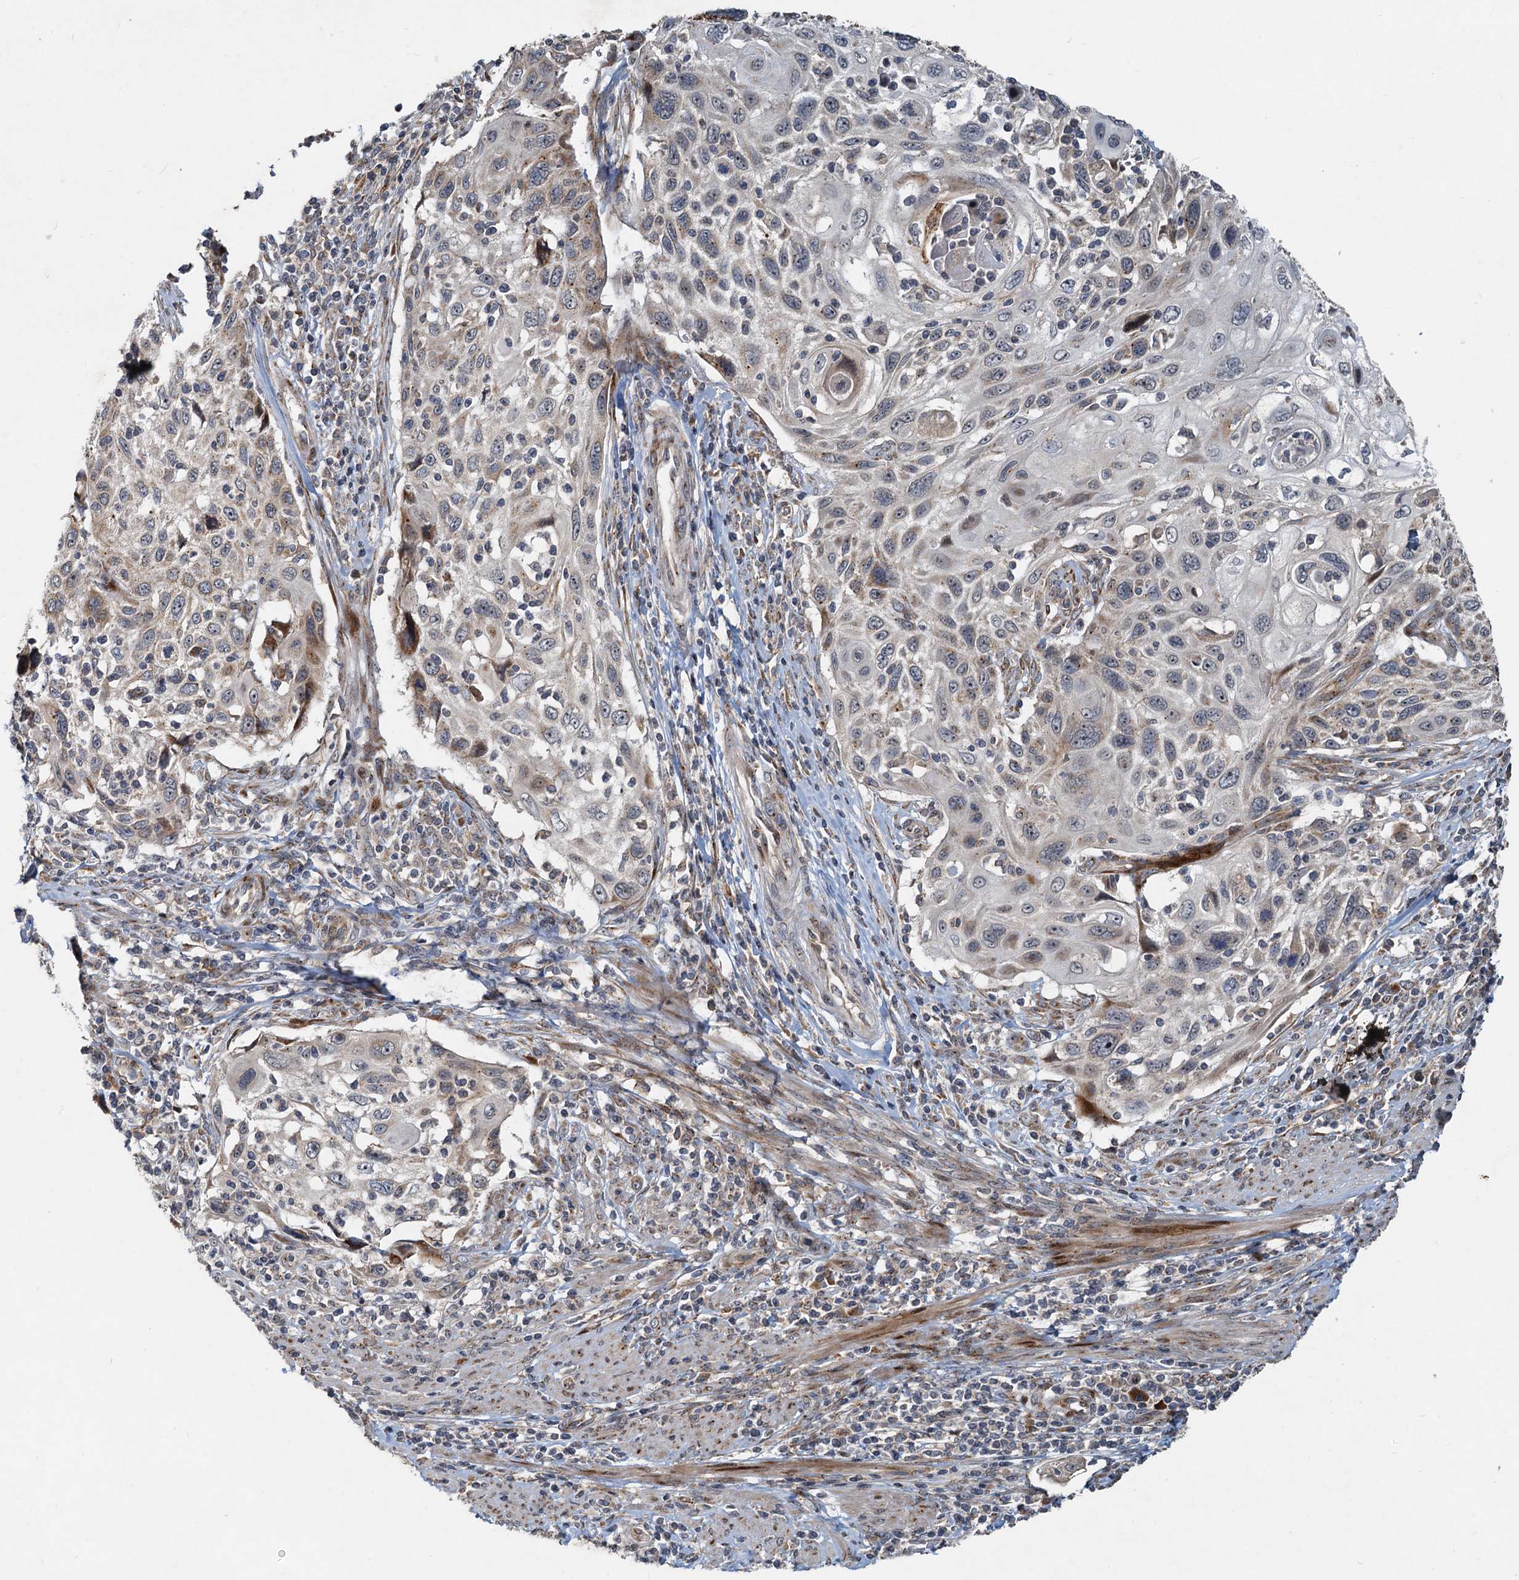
{"staining": {"intensity": "moderate", "quantity": "<25%", "location": "cytoplasmic/membranous"}, "tissue": "cervical cancer", "cell_type": "Tumor cells", "image_type": "cancer", "snomed": [{"axis": "morphology", "description": "Squamous cell carcinoma, NOS"}, {"axis": "topography", "description": "Cervix"}], "caption": "Cervical squamous cell carcinoma was stained to show a protein in brown. There is low levels of moderate cytoplasmic/membranous positivity in approximately <25% of tumor cells. (DAB = brown stain, brightfield microscopy at high magnification).", "gene": "CEP68", "patient": {"sex": "female", "age": 70}}